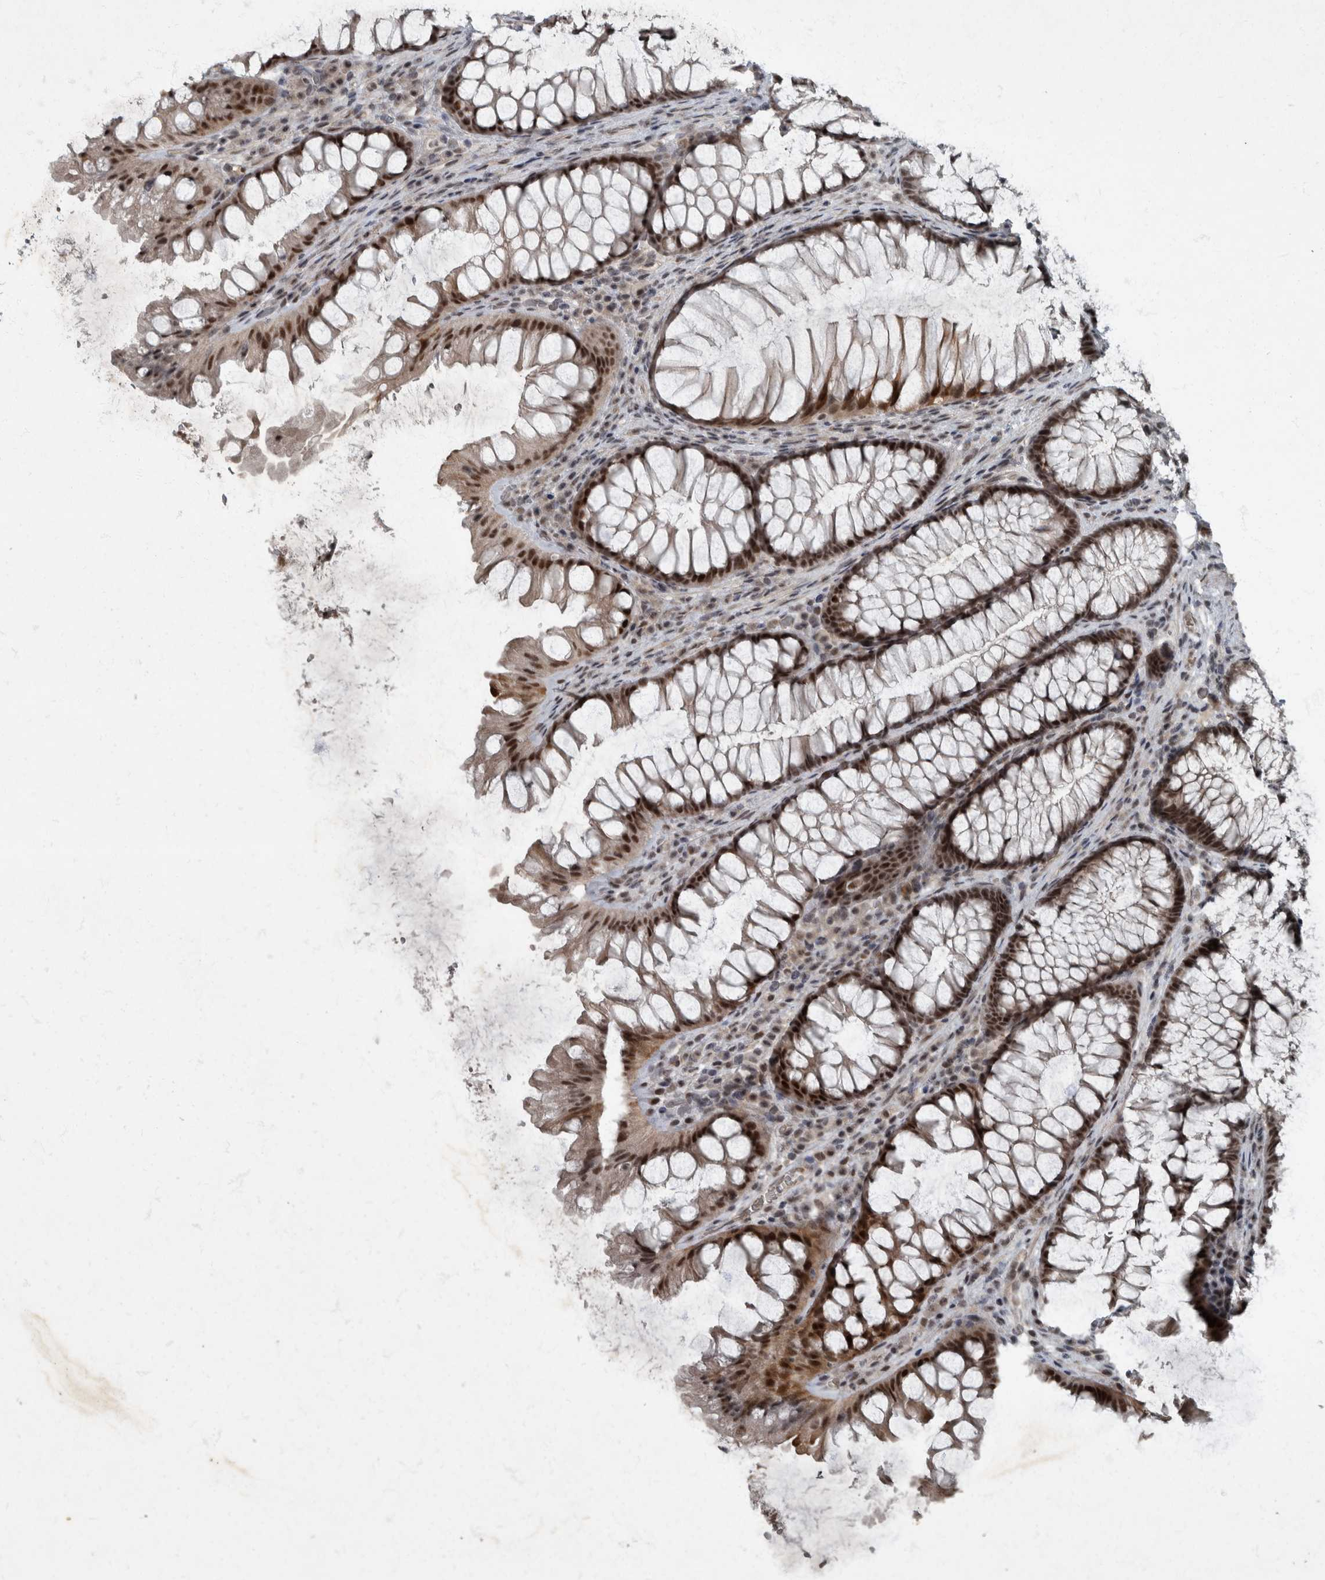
{"staining": {"intensity": "moderate", "quantity": "25%-75%", "location": "nuclear"}, "tissue": "colon", "cell_type": "Endothelial cells", "image_type": "normal", "snomed": [{"axis": "morphology", "description": "Normal tissue, NOS"}, {"axis": "topography", "description": "Colon"}], "caption": "Normal colon exhibits moderate nuclear positivity in approximately 25%-75% of endothelial cells, visualized by immunohistochemistry.", "gene": "WDR33", "patient": {"sex": "female", "age": 62}}